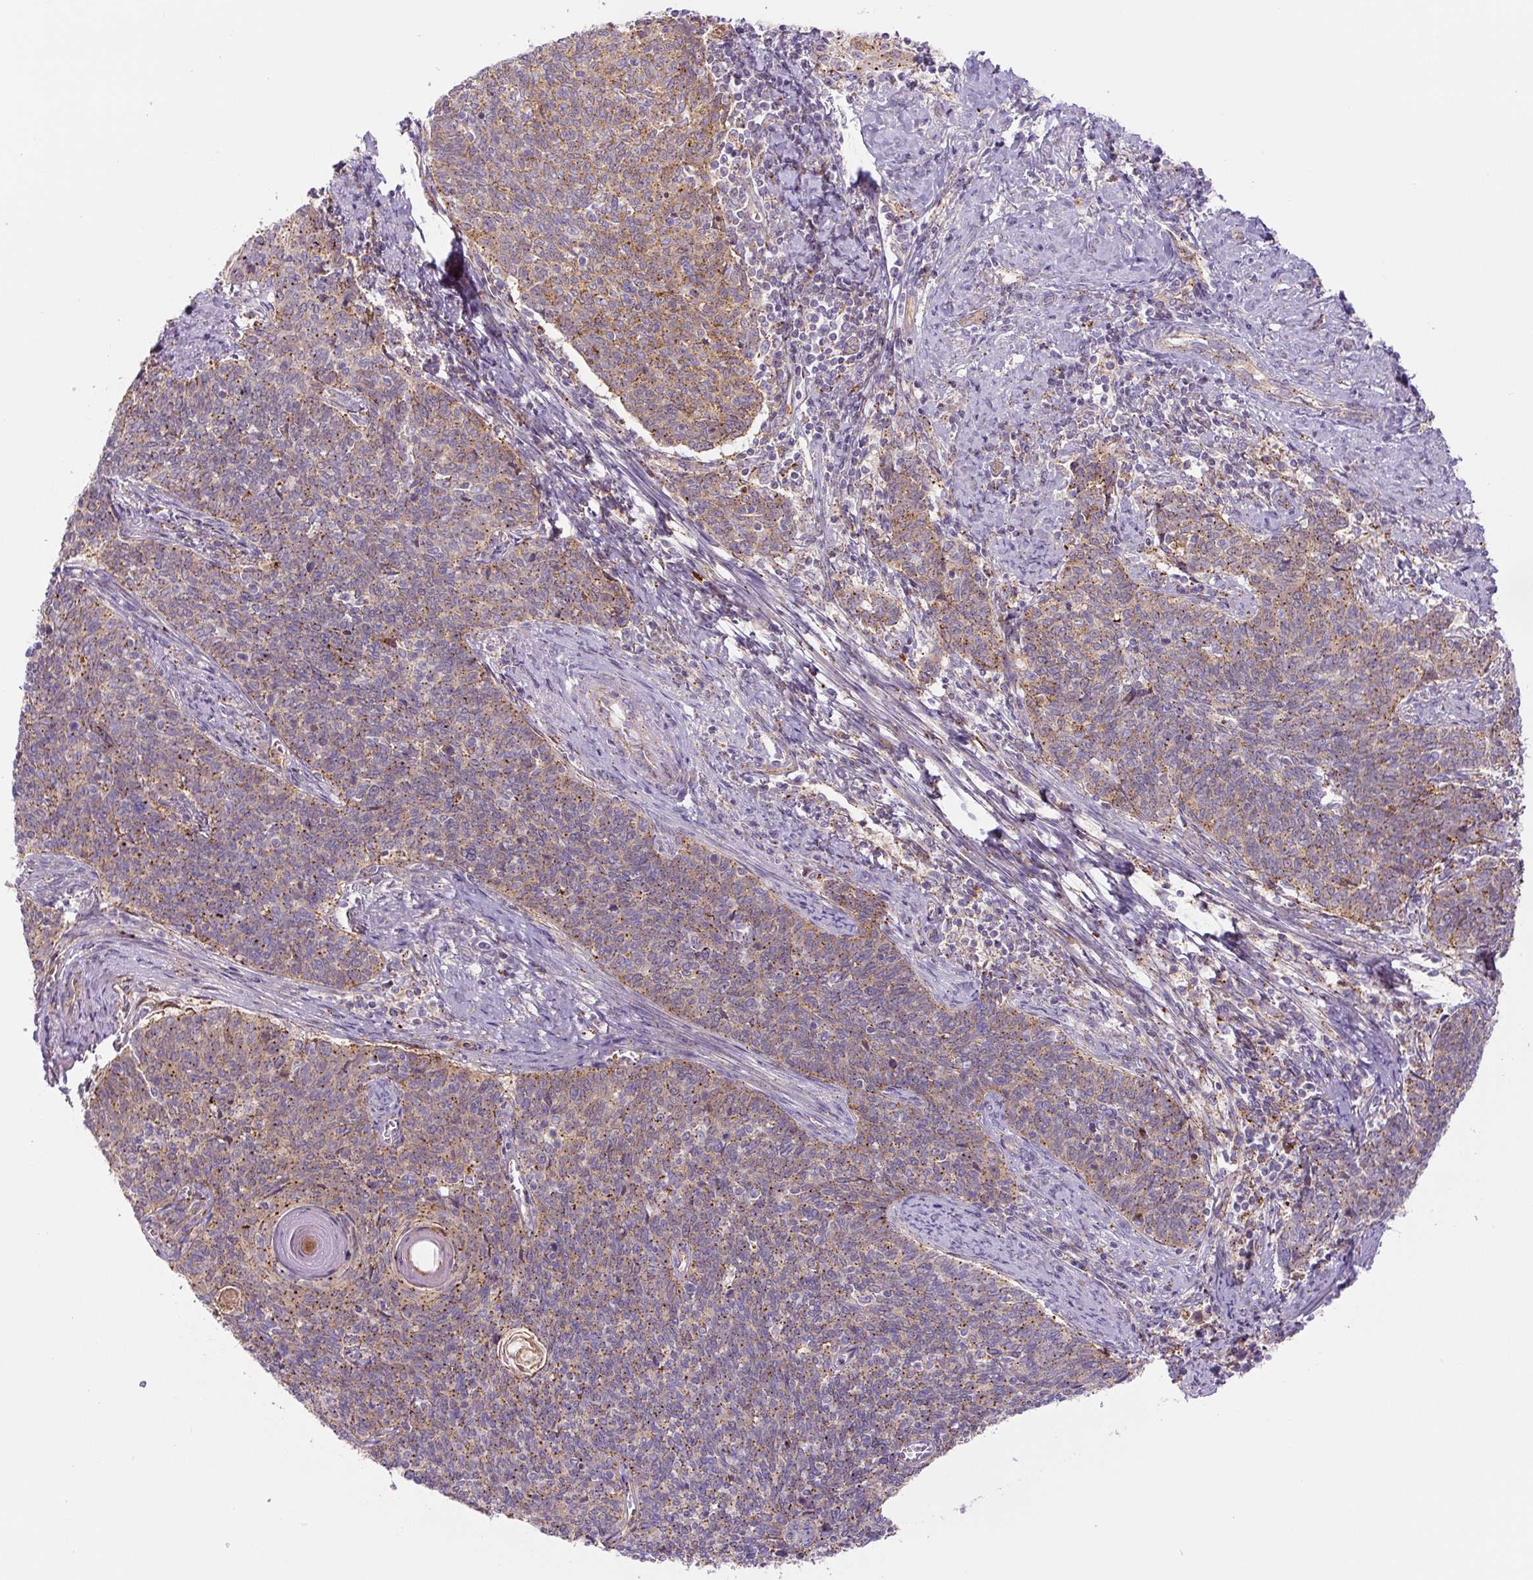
{"staining": {"intensity": "moderate", "quantity": "25%-75%", "location": "cytoplasmic/membranous"}, "tissue": "cervical cancer", "cell_type": "Tumor cells", "image_type": "cancer", "snomed": [{"axis": "morphology", "description": "Squamous cell carcinoma, NOS"}, {"axis": "topography", "description": "Cervix"}], "caption": "This micrograph displays IHC staining of human cervical cancer, with medium moderate cytoplasmic/membranous positivity in about 25%-75% of tumor cells.", "gene": "ZSWIM7", "patient": {"sex": "female", "age": 39}}